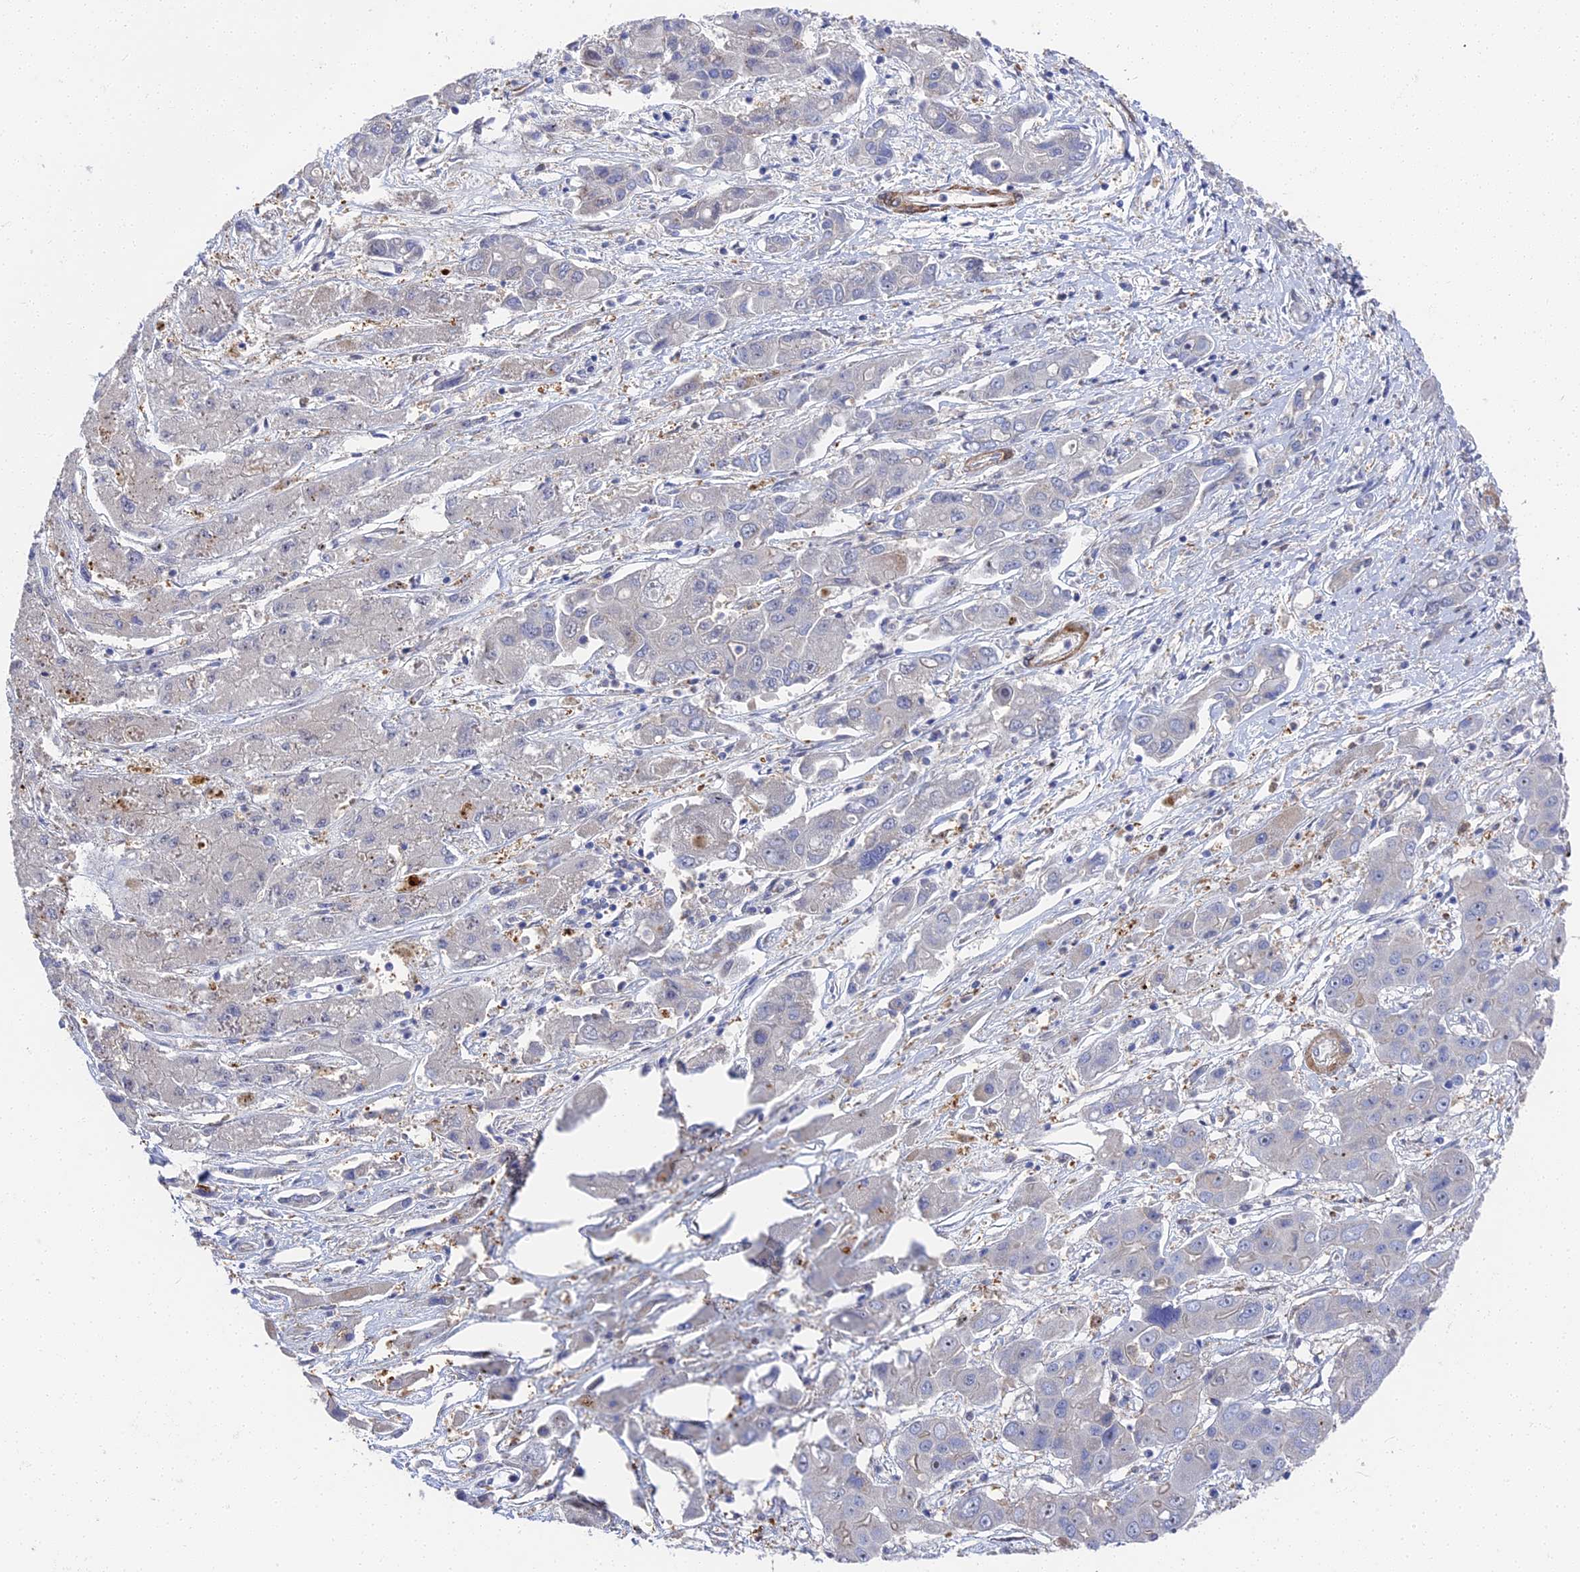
{"staining": {"intensity": "negative", "quantity": "none", "location": "none"}, "tissue": "liver cancer", "cell_type": "Tumor cells", "image_type": "cancer", "snomed": [{"axis": "morphology", "description": "Cholangiocarcinoma"}, {"axis": "topography", "description": "Liver"}], "caption": "A histopathology image of human cholangiocarcinoma (liver) is negative for staining in tumor cells. (Stains: DAB (3,3'-diaminobenzidine) immunohistochemistry with hematoxylin counter stain, Microscopy: brightfield microscopy at high magnification).", "gene": "CCDC113", "patient": {"sex": "male", "age": 67}}